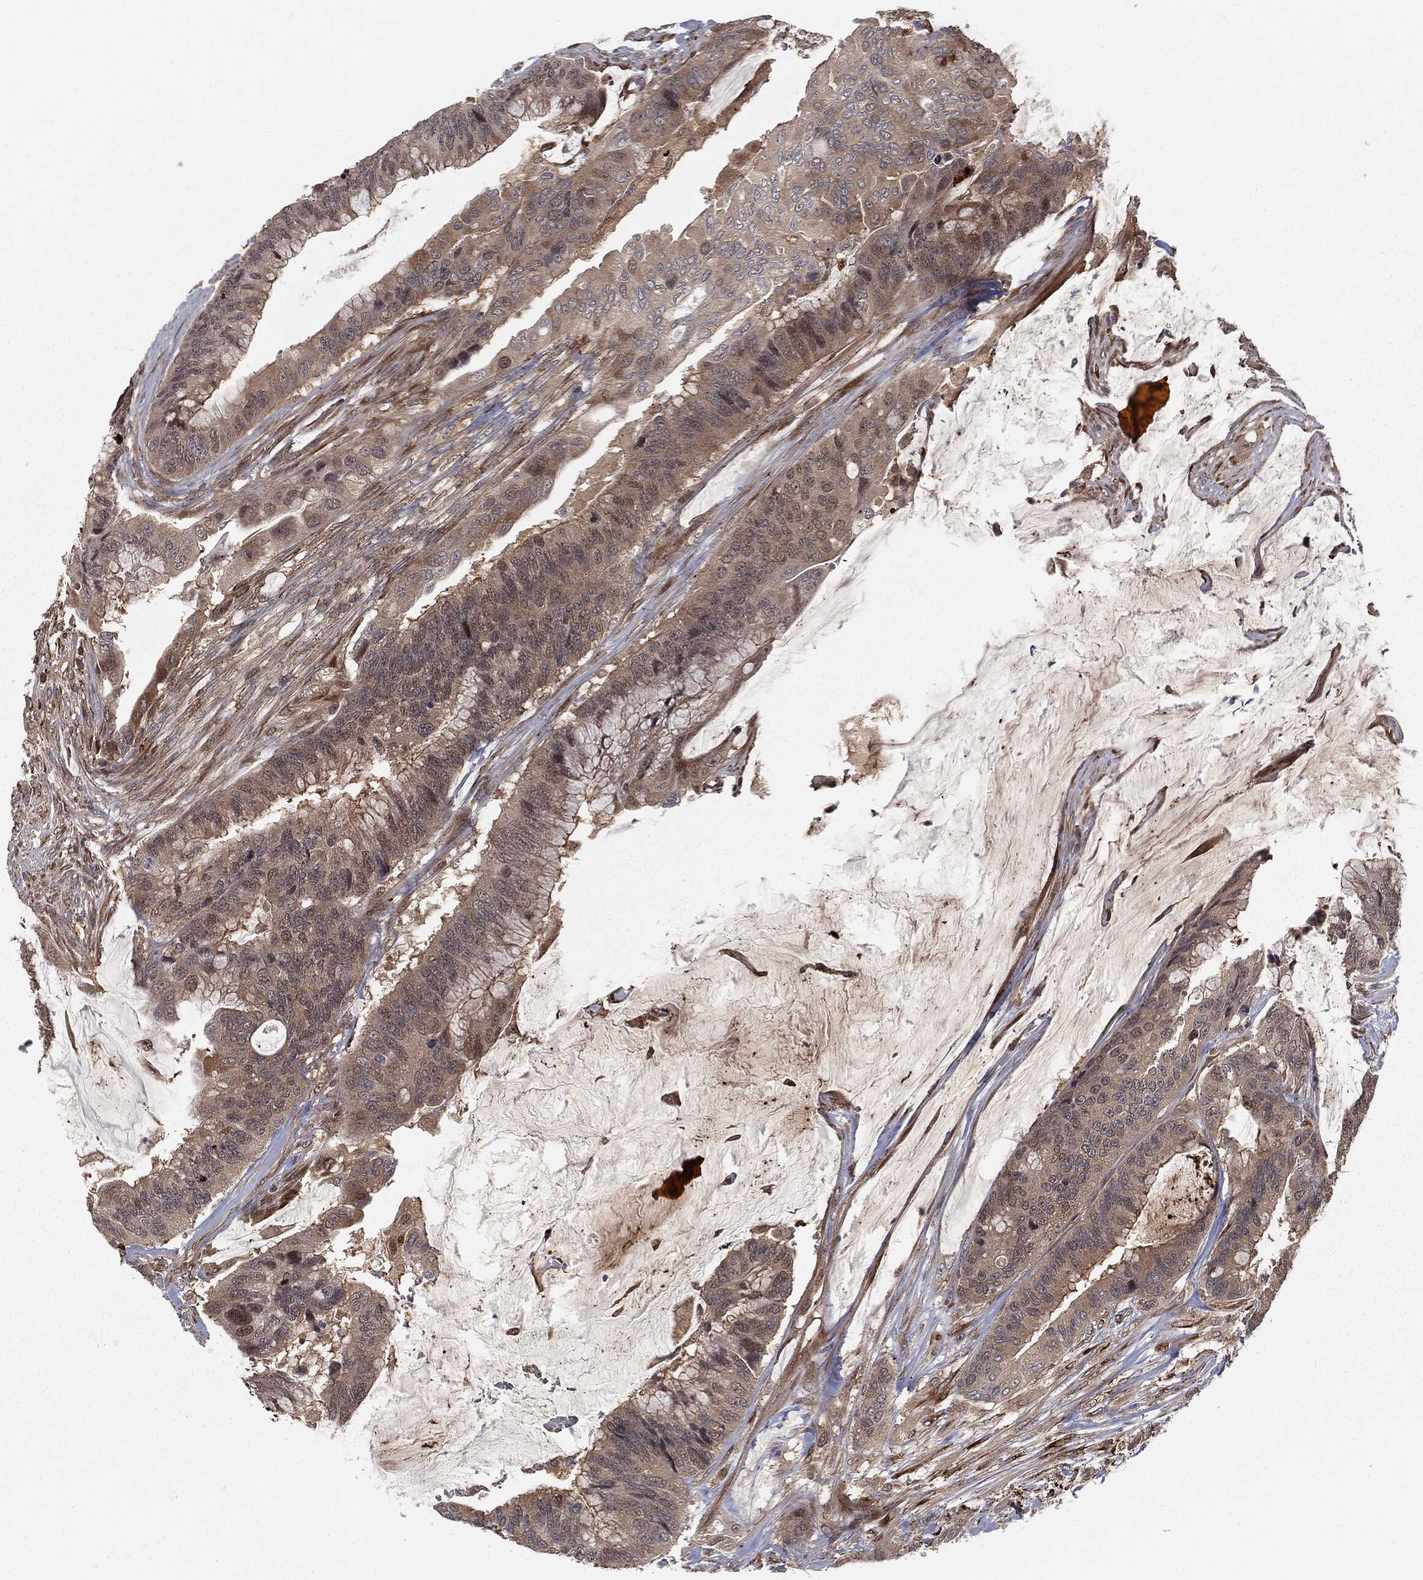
{"staining": {"intensity": "weak", "quantity": "<25%", "location": "cytoplasmic/membranous"}, "tissue": "colorectal cancer", "cell_type": "Tumor cells", "image_type": "cancer", "snomed": [{"axis": "morphology", "description": "Adenocarcinoma, NOS"}, {"axis": "topography", "description": "Rectum"}], "caption": "An image of adenocarcinoma (colorectal) stained for a protein reveals no brown staining in tumor cells.", "gene": "FBXO7", "patient": {"sex": "female", "age": 59}}